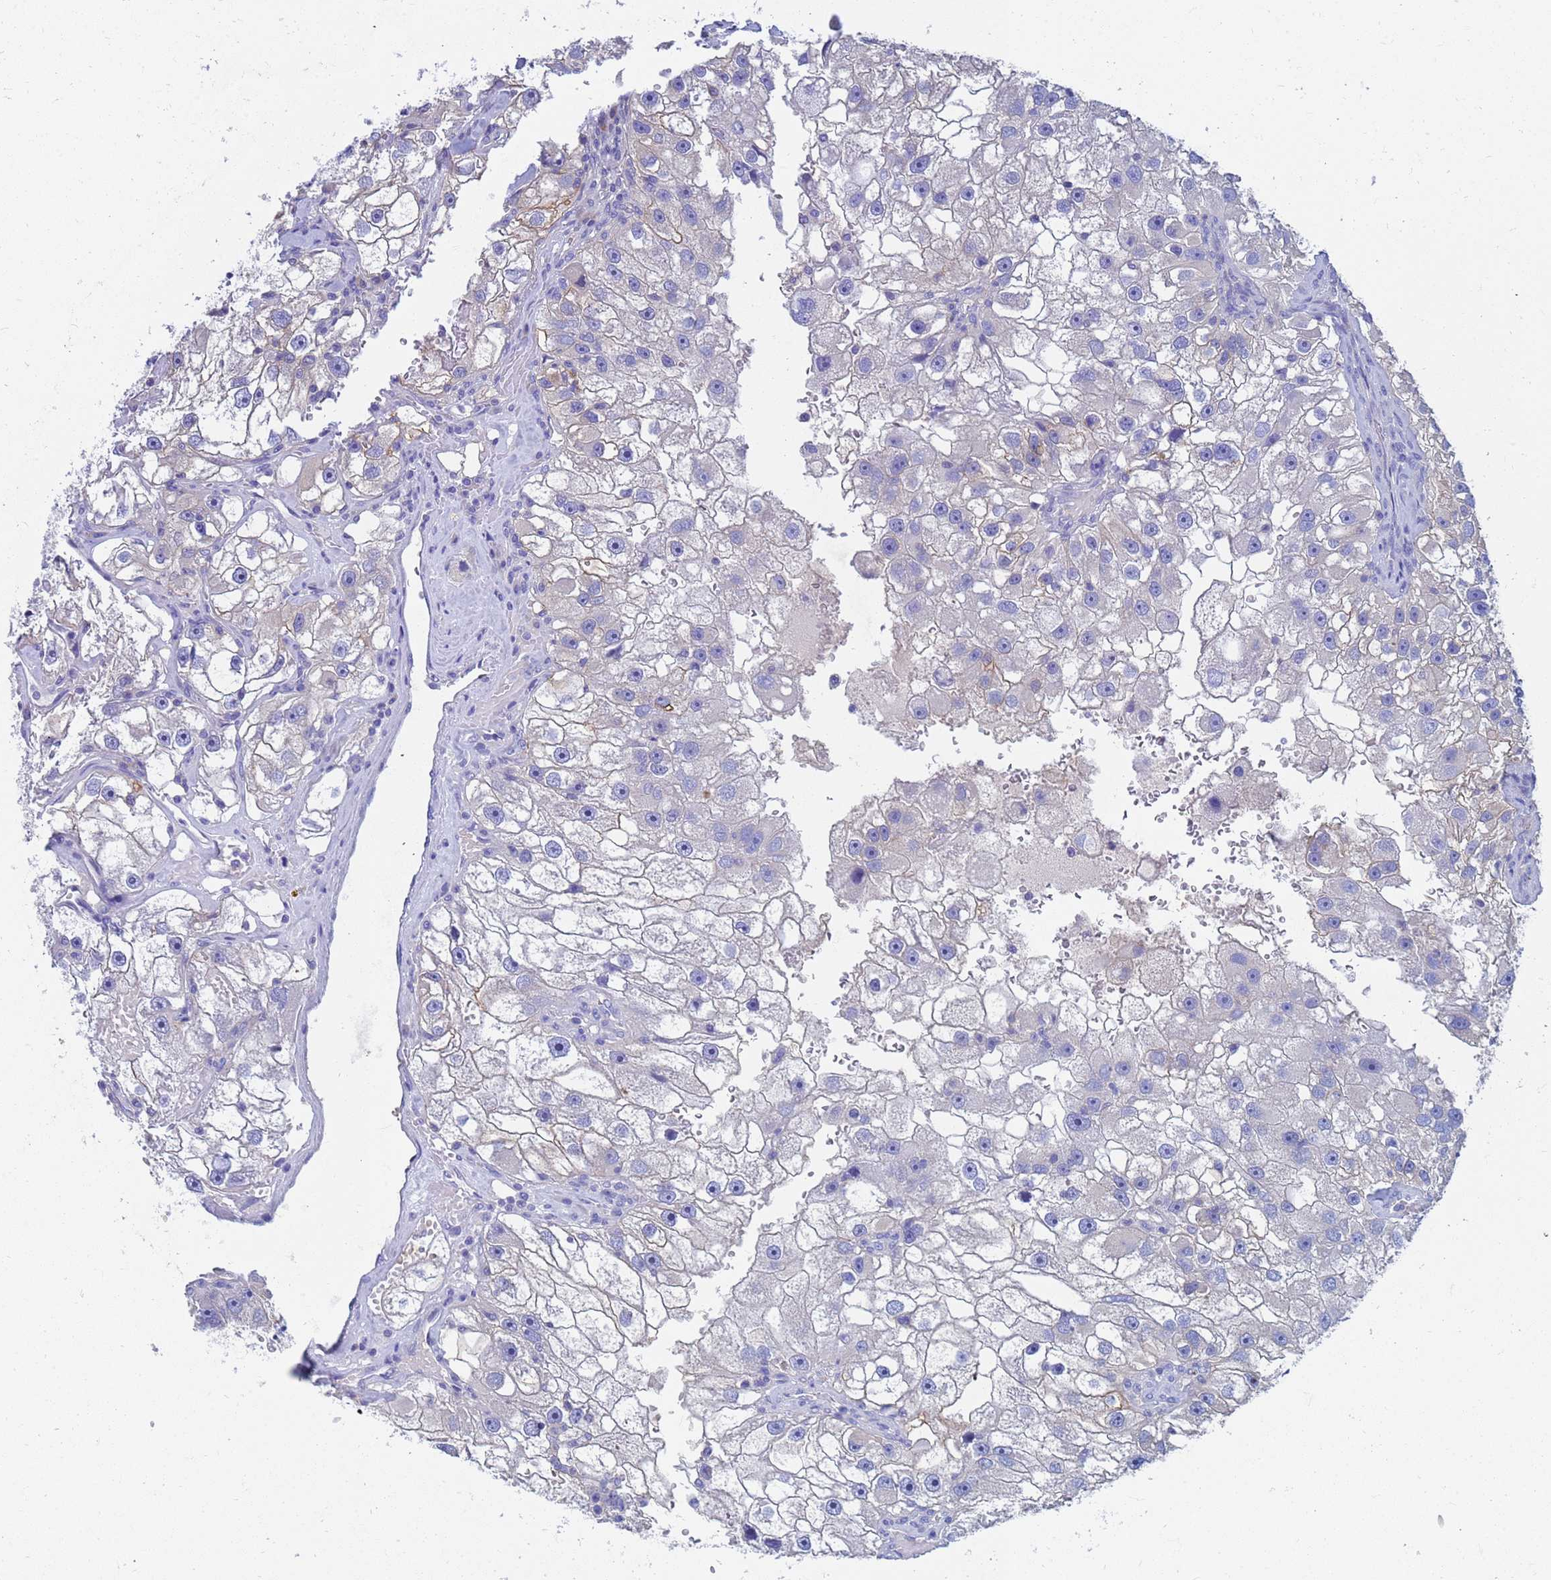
{"staining": {"intensity": "weak", "quantity": "<25%", "location": "cytoplasmic/membranous"}, "tissue": "renal cancer", "cell_type": "Tumor cells", "image_type": "cancer", "snomed": [{"axis": "morphology", "description": "Adenocarcinoma, NOS"}, {"axis": "topography", "description": "Kidney"}], "caption": "Immunohistochemistry (IHC) histopathology image of adenocarcinoma (renal) stained for a protein (brown), which exhibits no staining in tumor cells. (DAB immunohistochemistry visualized using brightfield microscopy, high magnification).", "gene": "UBE2O", "patient": {"sex": "male", "age": 63}}